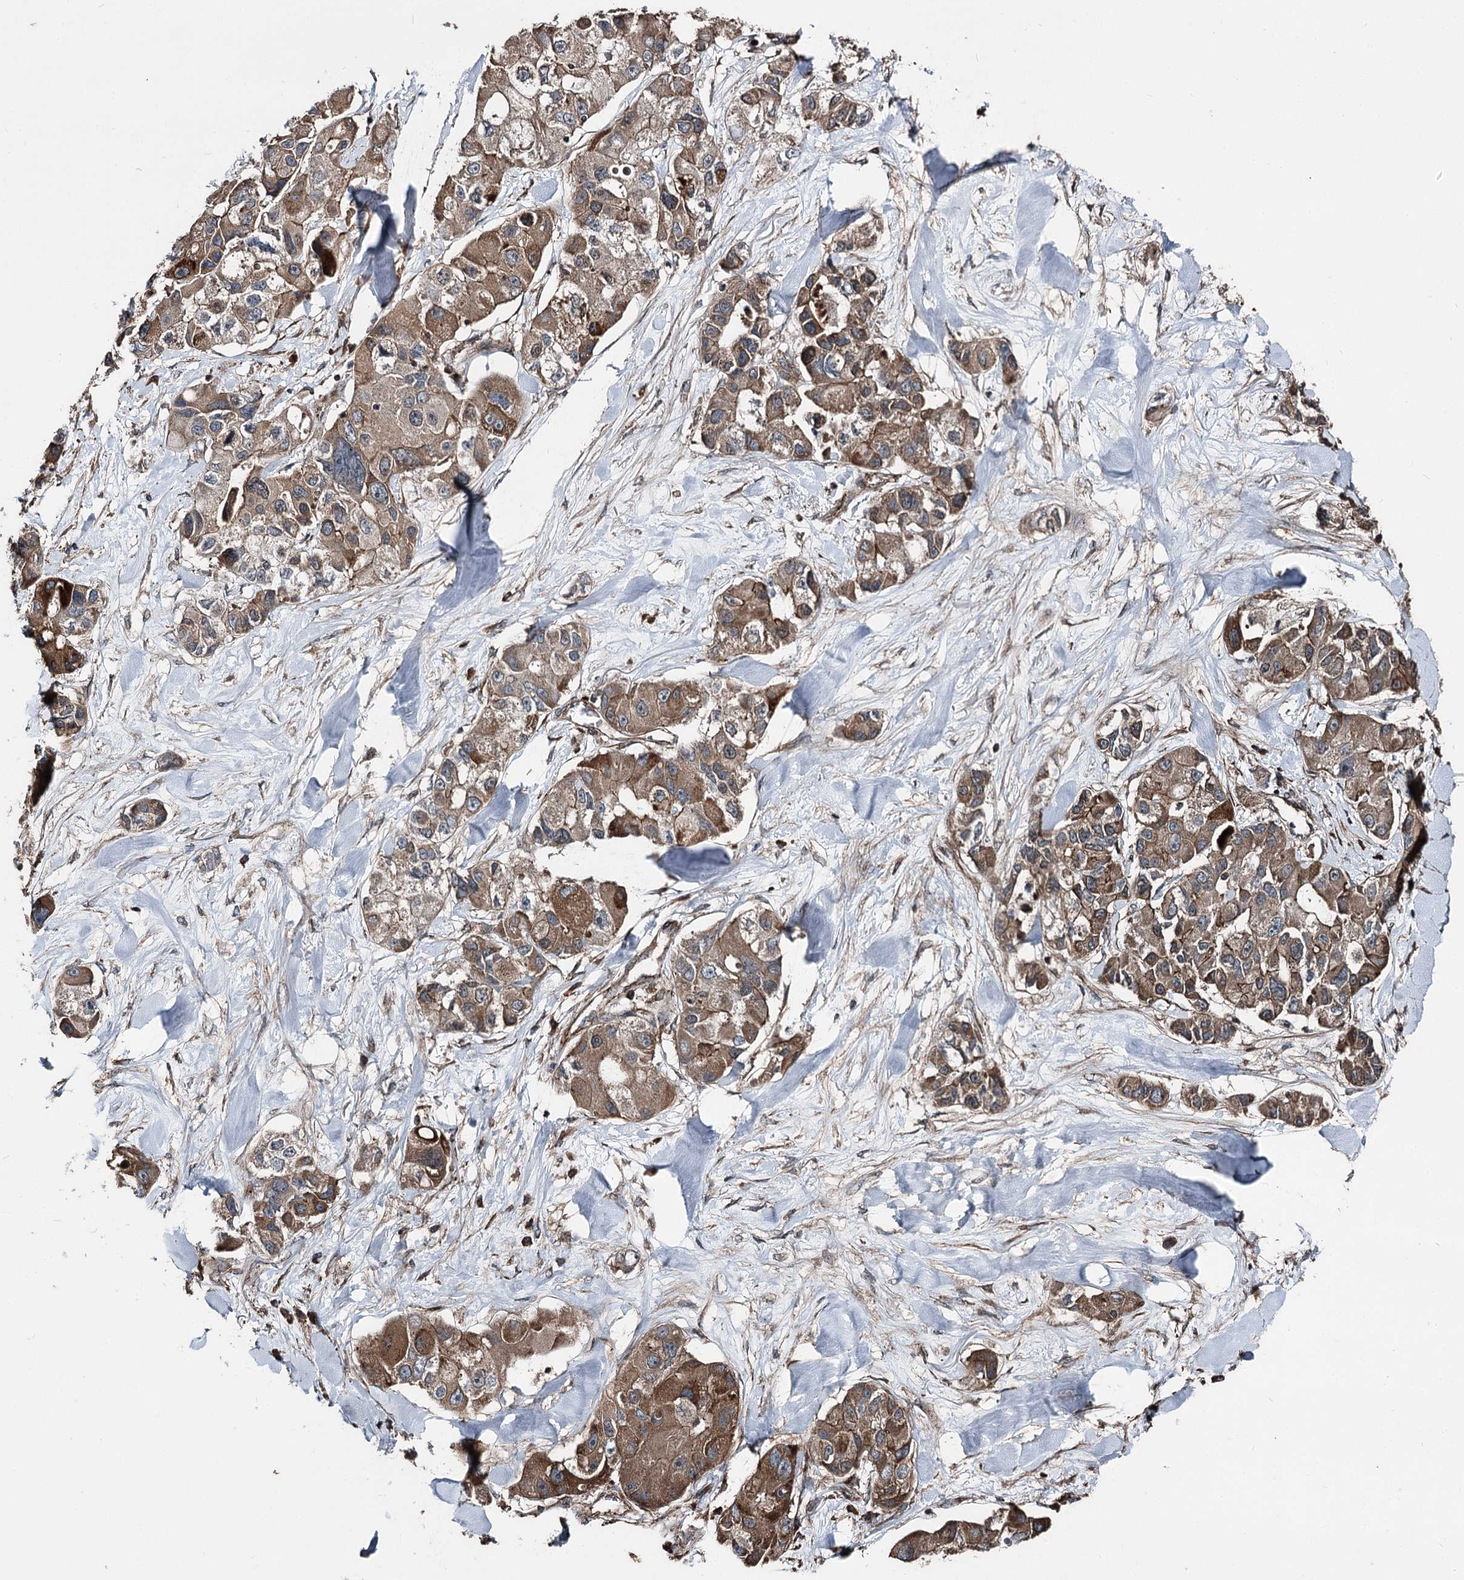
{"staining": {"intensity": "moderate", "quantity": ">75%", "location": "cytoplasmic/membranous"}, "tissue": "lung cancer", "cell_type": "Tumor cells", "image_type": "cancer", "snomed": [{"axis": "morphology", "description": "Adenocarcinoma, NOS"}, {"axis": "topography", "description": "Lung"}], "caption": "An IHC photomicrograph of tumor tissue is shown. Protein staining in brown labels moderate cytoplasmic/membranous positivity in lung cancer (adenocarcinoma) within tumor cells.", "gene": "ITFG2", "patient": {"sex": "female", "age": 54}}